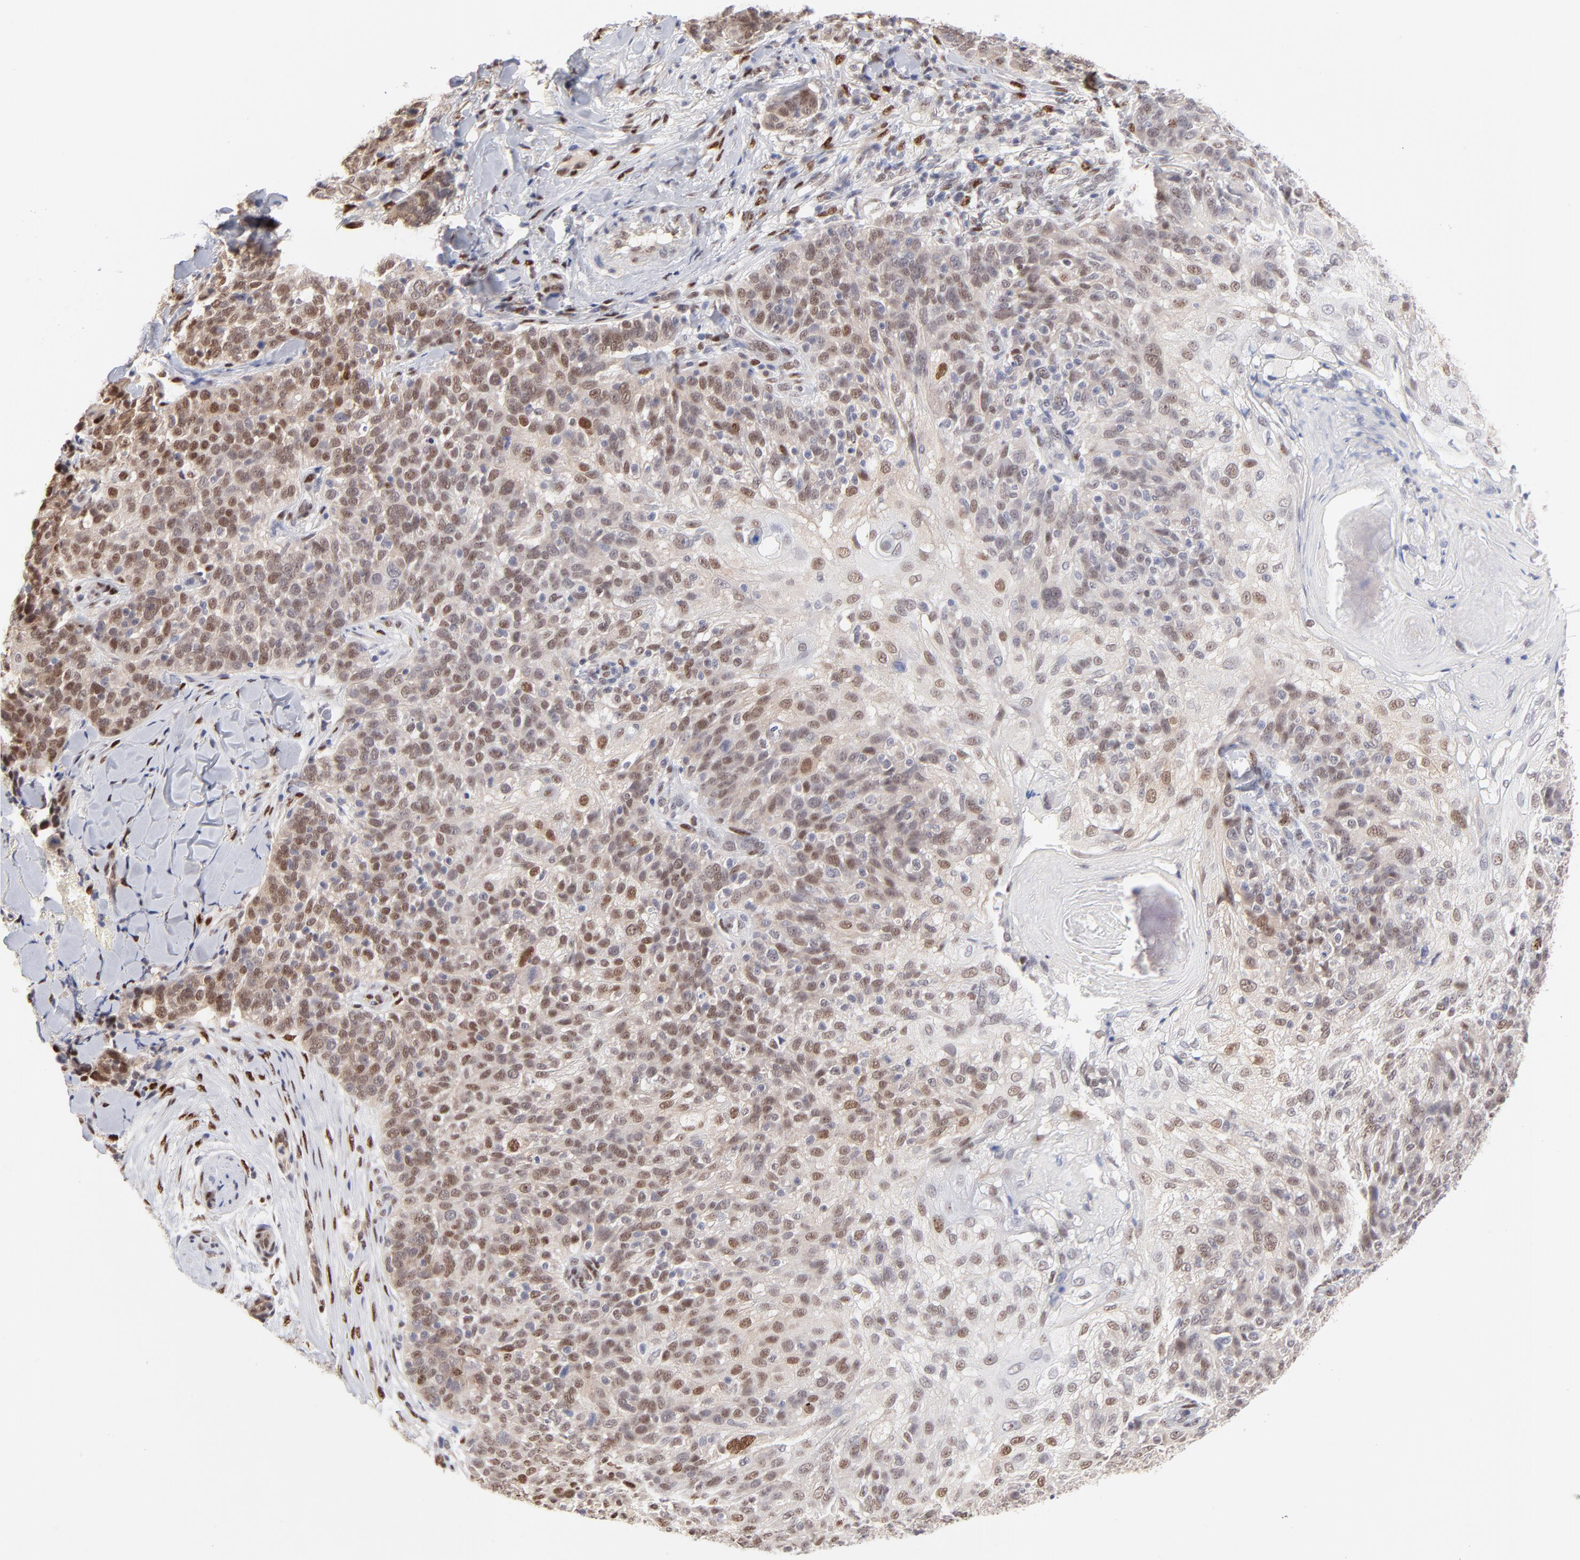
{"staining": {"intensity": "moderate", "quantity": "25%-75%", "location": "nuclear"}, "tissue": "skin cancer", "cell_type": "Tumor cells", "image_type": "cancer", "snomed": [{"axis": "morphology", "description": "Normal tissue, NOS"}, {"axis": "morphology", "description": "Squamous cell carcinoma, NOS"}, {"axis": "topography", "description": "Skin"}], "caption": "Immunohistochemical staining of skin cancer displays medium levels of moderate nuclear positivity in approximately 25%-75% of tumor cells.", "gene": "STAT3", "patient": {"sex": "female", "age": 83}}